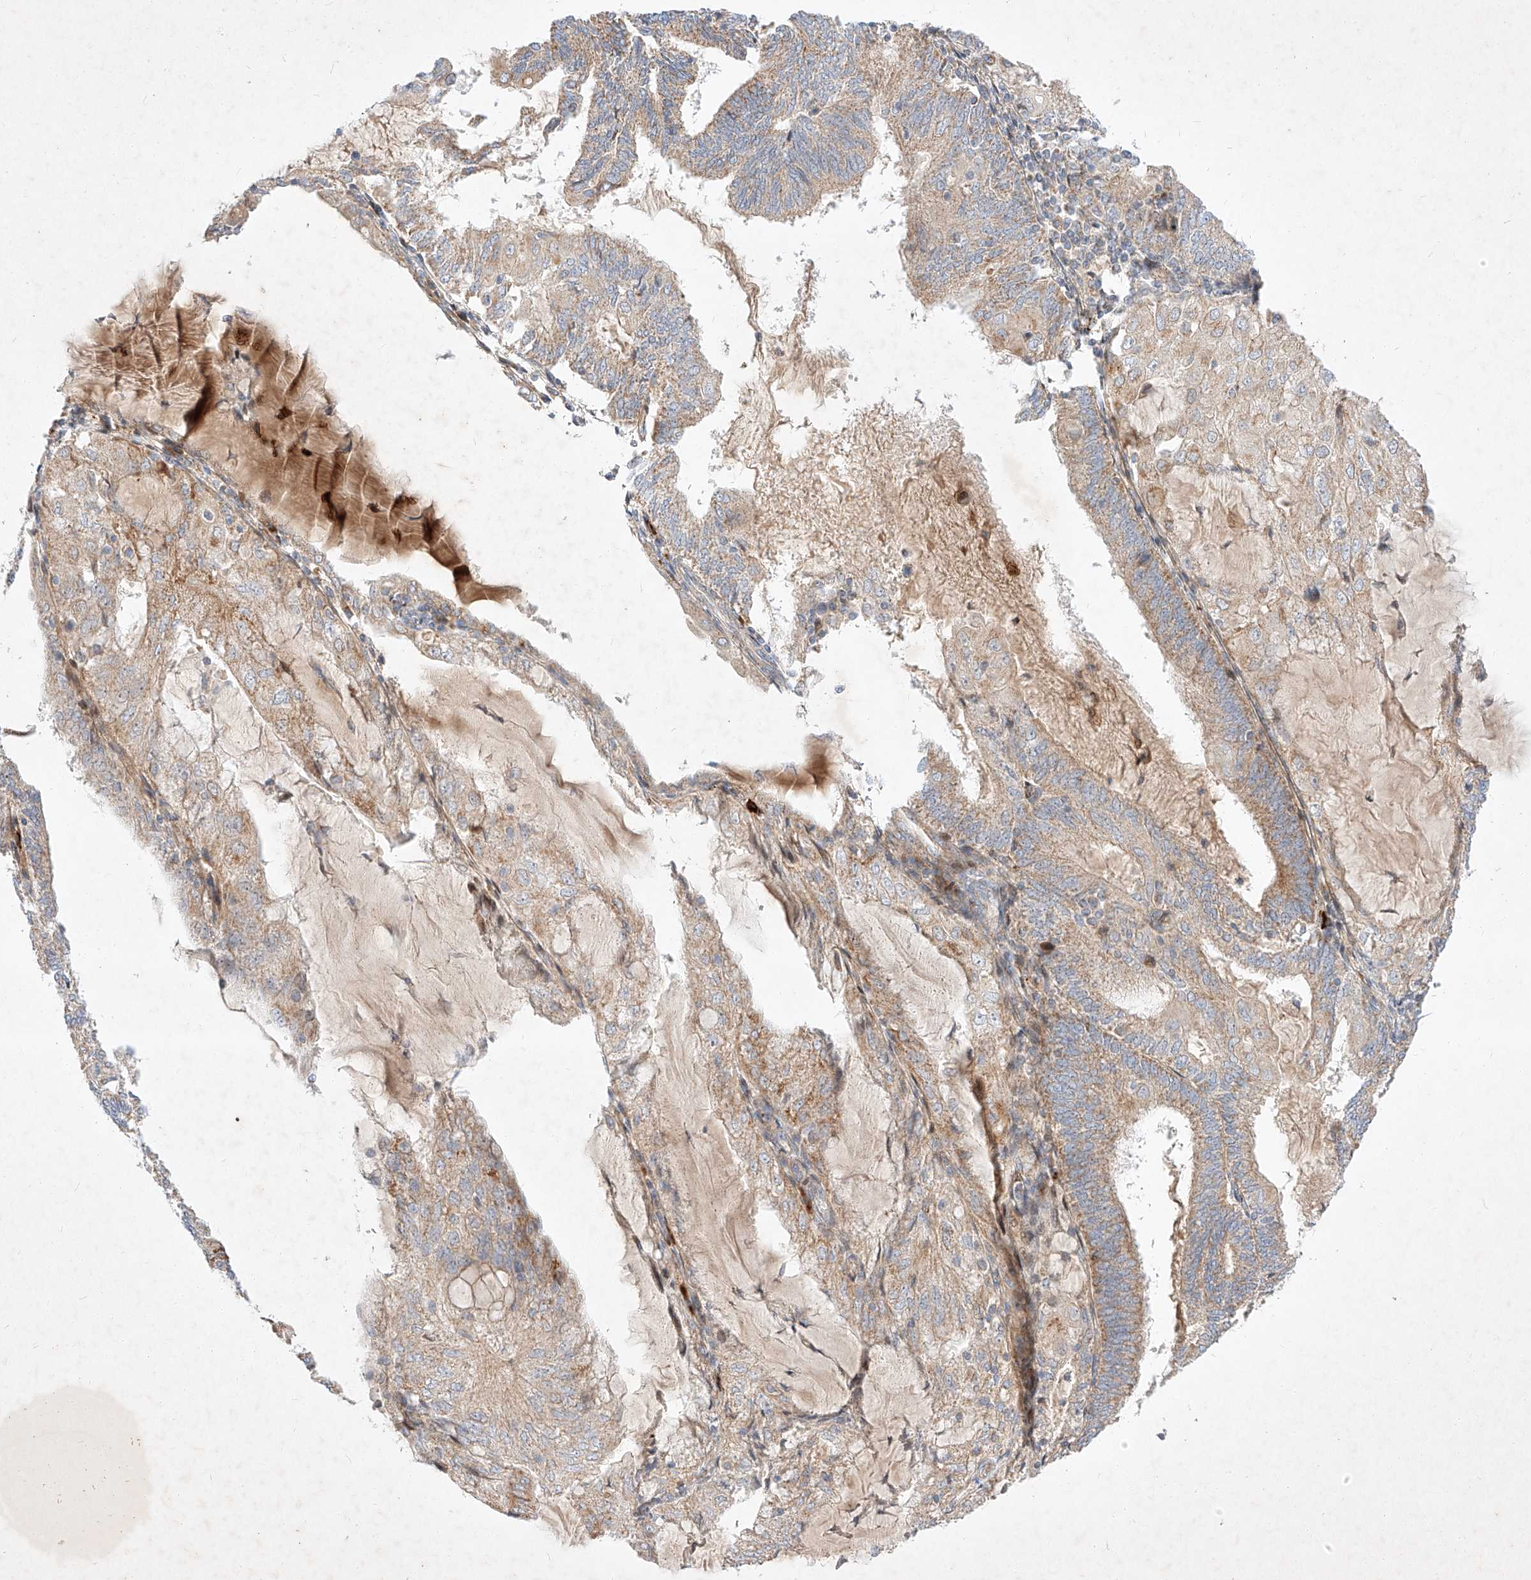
{"staining": {"intensity": "moderate", "quantity": "<25%", "location": "cytoplasmic/membranous"}, "tissue": "endometrial cancer", "cell_type": "Tumor cells", "image_type": "cancer", "snomed": [{"axis": "morphology", "description": "Adenocarcinoma, NOS"}, {"axis": "topography", "description": "Endometrium"}], "caption": "Endometrial cancer stained for a protein (brown) shows moderate cytoplasmic/membranous positive expression in approximately <25% of tumor cells.", "gene": "OSGEPL1", "patient": {"sex": "female", "age": 81}}